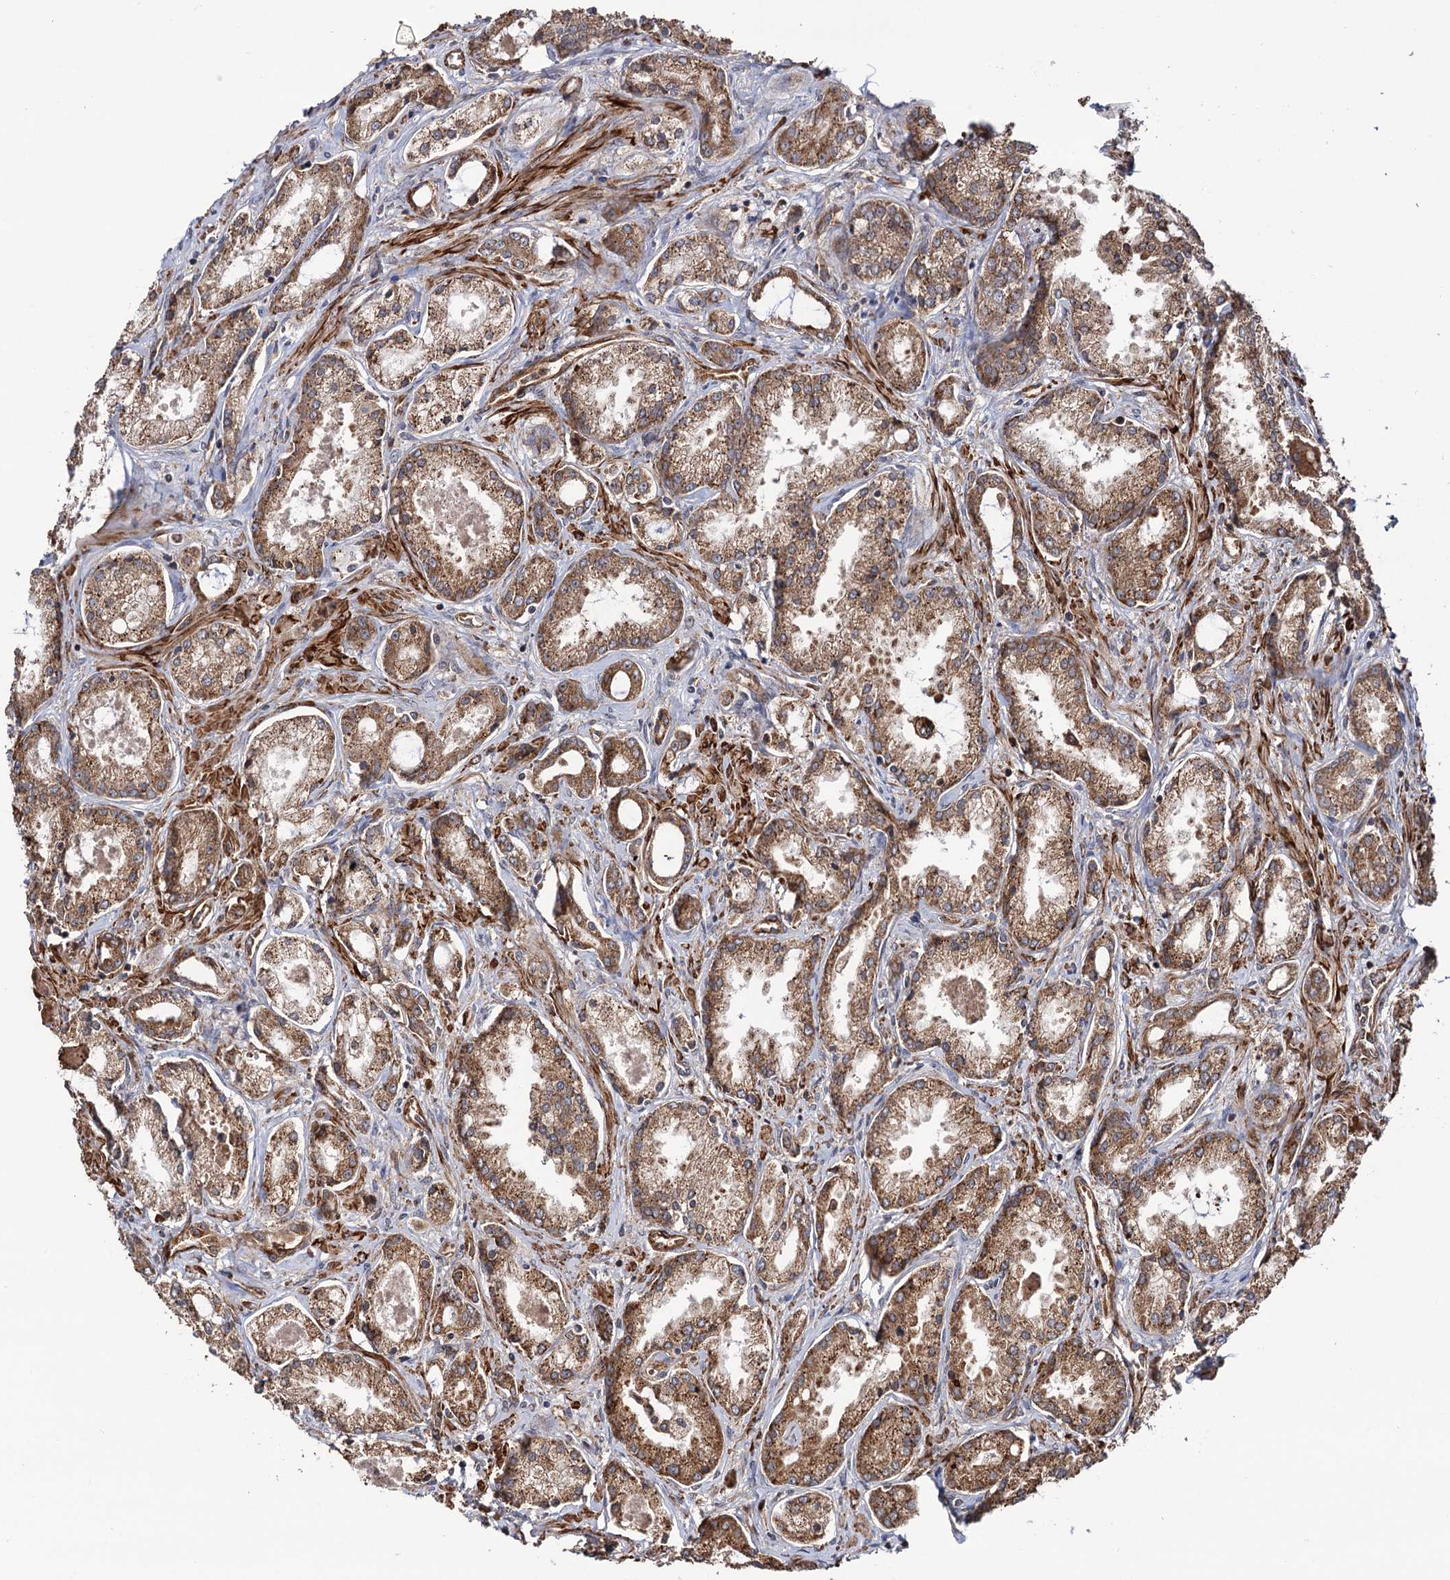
{"staining": {"intensity": "moderate", "quantity": ">75%", "location": "cytoplasmic/membranous"}, "tissue": "prostate cancer", "cell_type": "Tumor cells", "image_type": "cancer", "snomed": [{"axis": "morphology", "description": "Adenocarcinoma, Low grade"}, {"axis": "topography", "description": "Prostate"}], "caption": "The micrograph reveals immunohistochemical staining of prostate low-grade adenocarcinoma. There is moderate cytoplasmic/membranous staining is appreciated in approximately >75% of tumor cells.", "gene": "ATP8B4", "patient": {"sex": "male", "age": 68}}